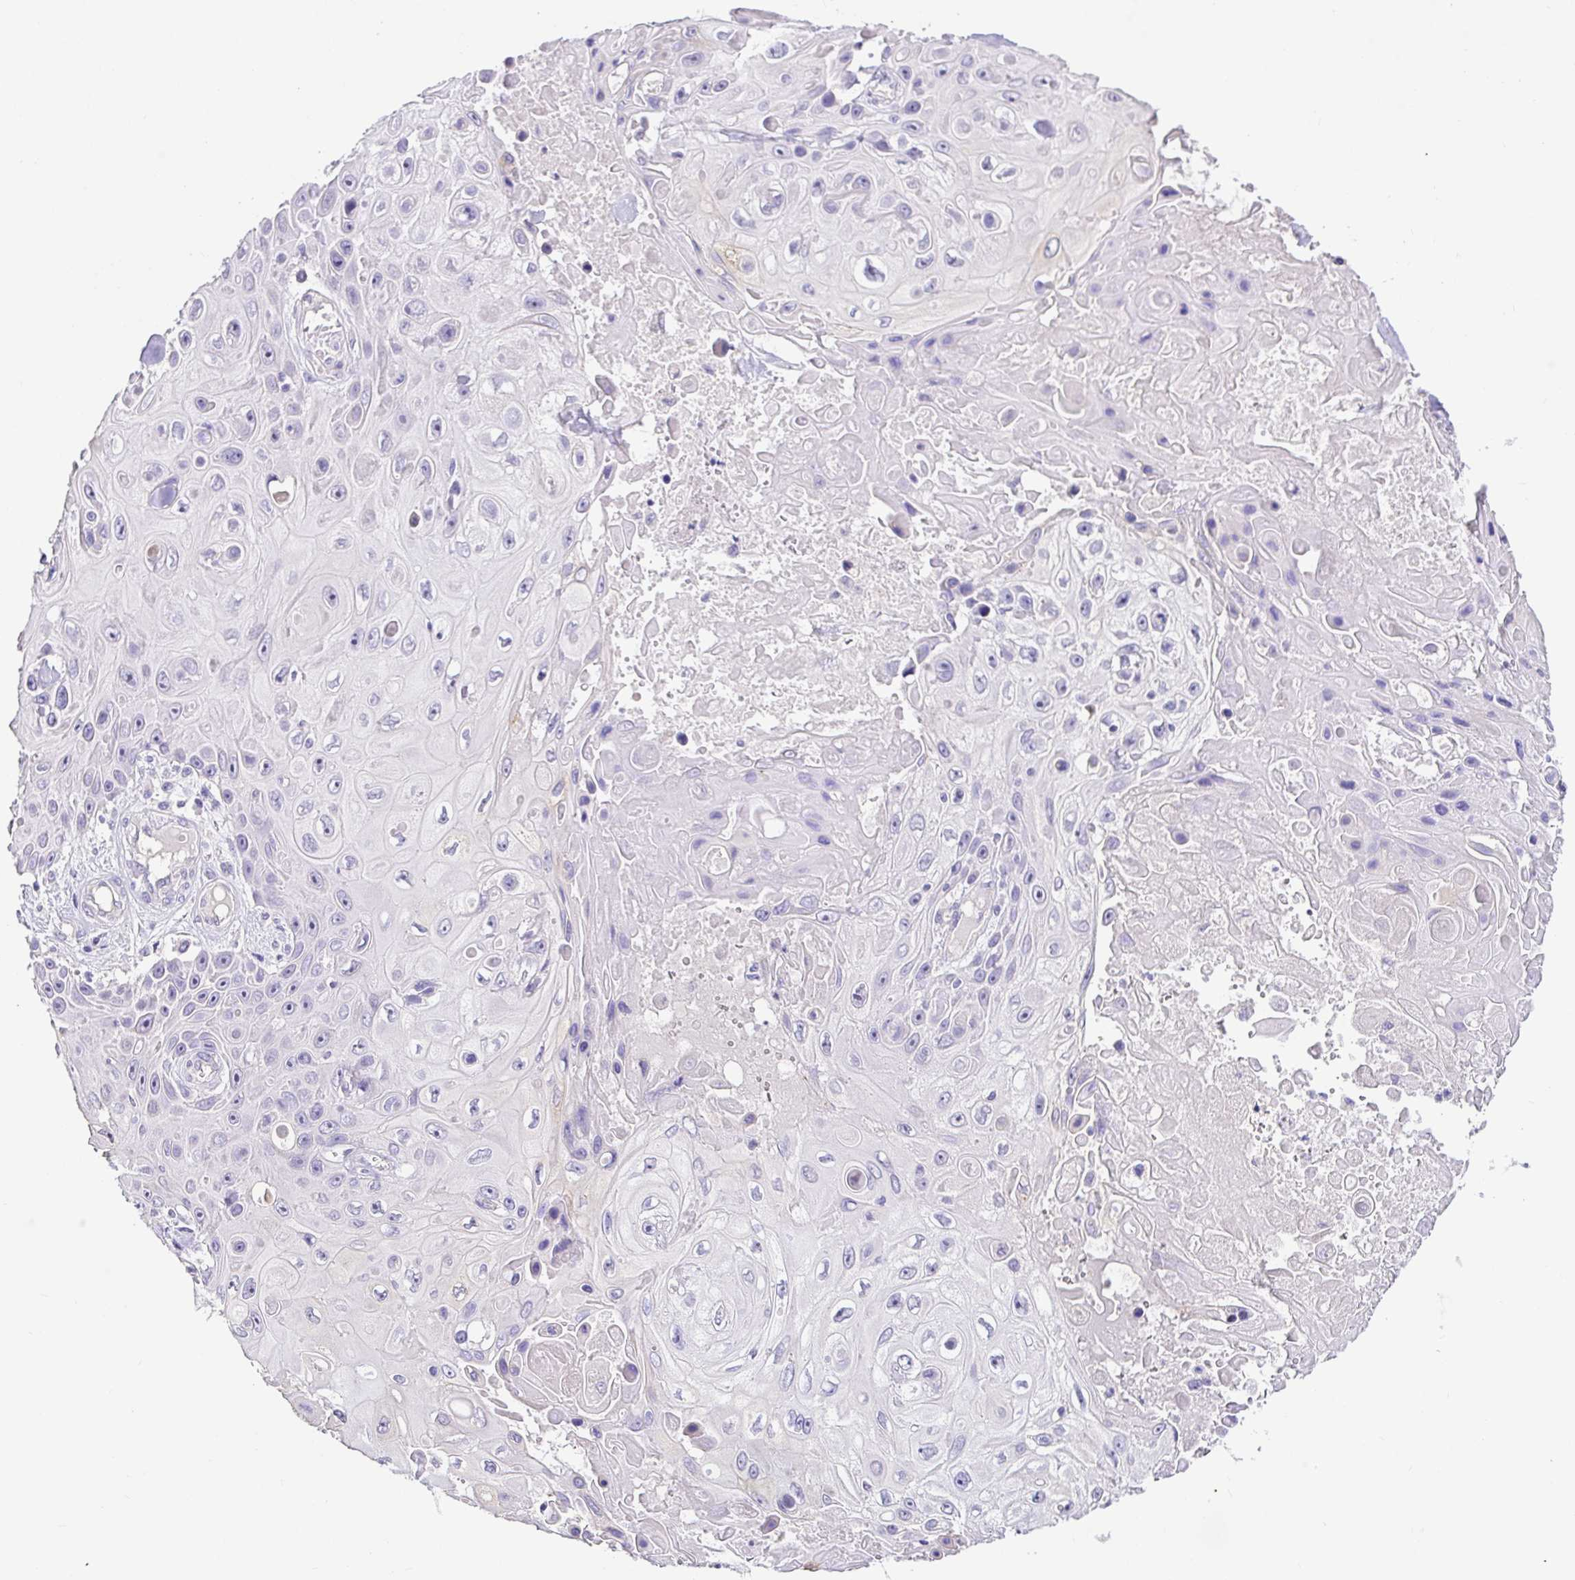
{"staining": {"intensity": "negative", "quantity": "none", "location": "none"}, "tissue": "skin cancer", "cell_type": "Tumor cells", "image_type": "cancer", "snomed": [{"axis": "morphology", "description": "Squamous cell carcinoma, NOS"}, {"axis": "topography", "description": "Skin"}], "caption": "This is an IHC micrograph of human skin cancer (squamous cell carcinoma). There is no positivity in tumor cells.", "gene": "CDO1", "patient": {"sex": "male", "age": 82}}